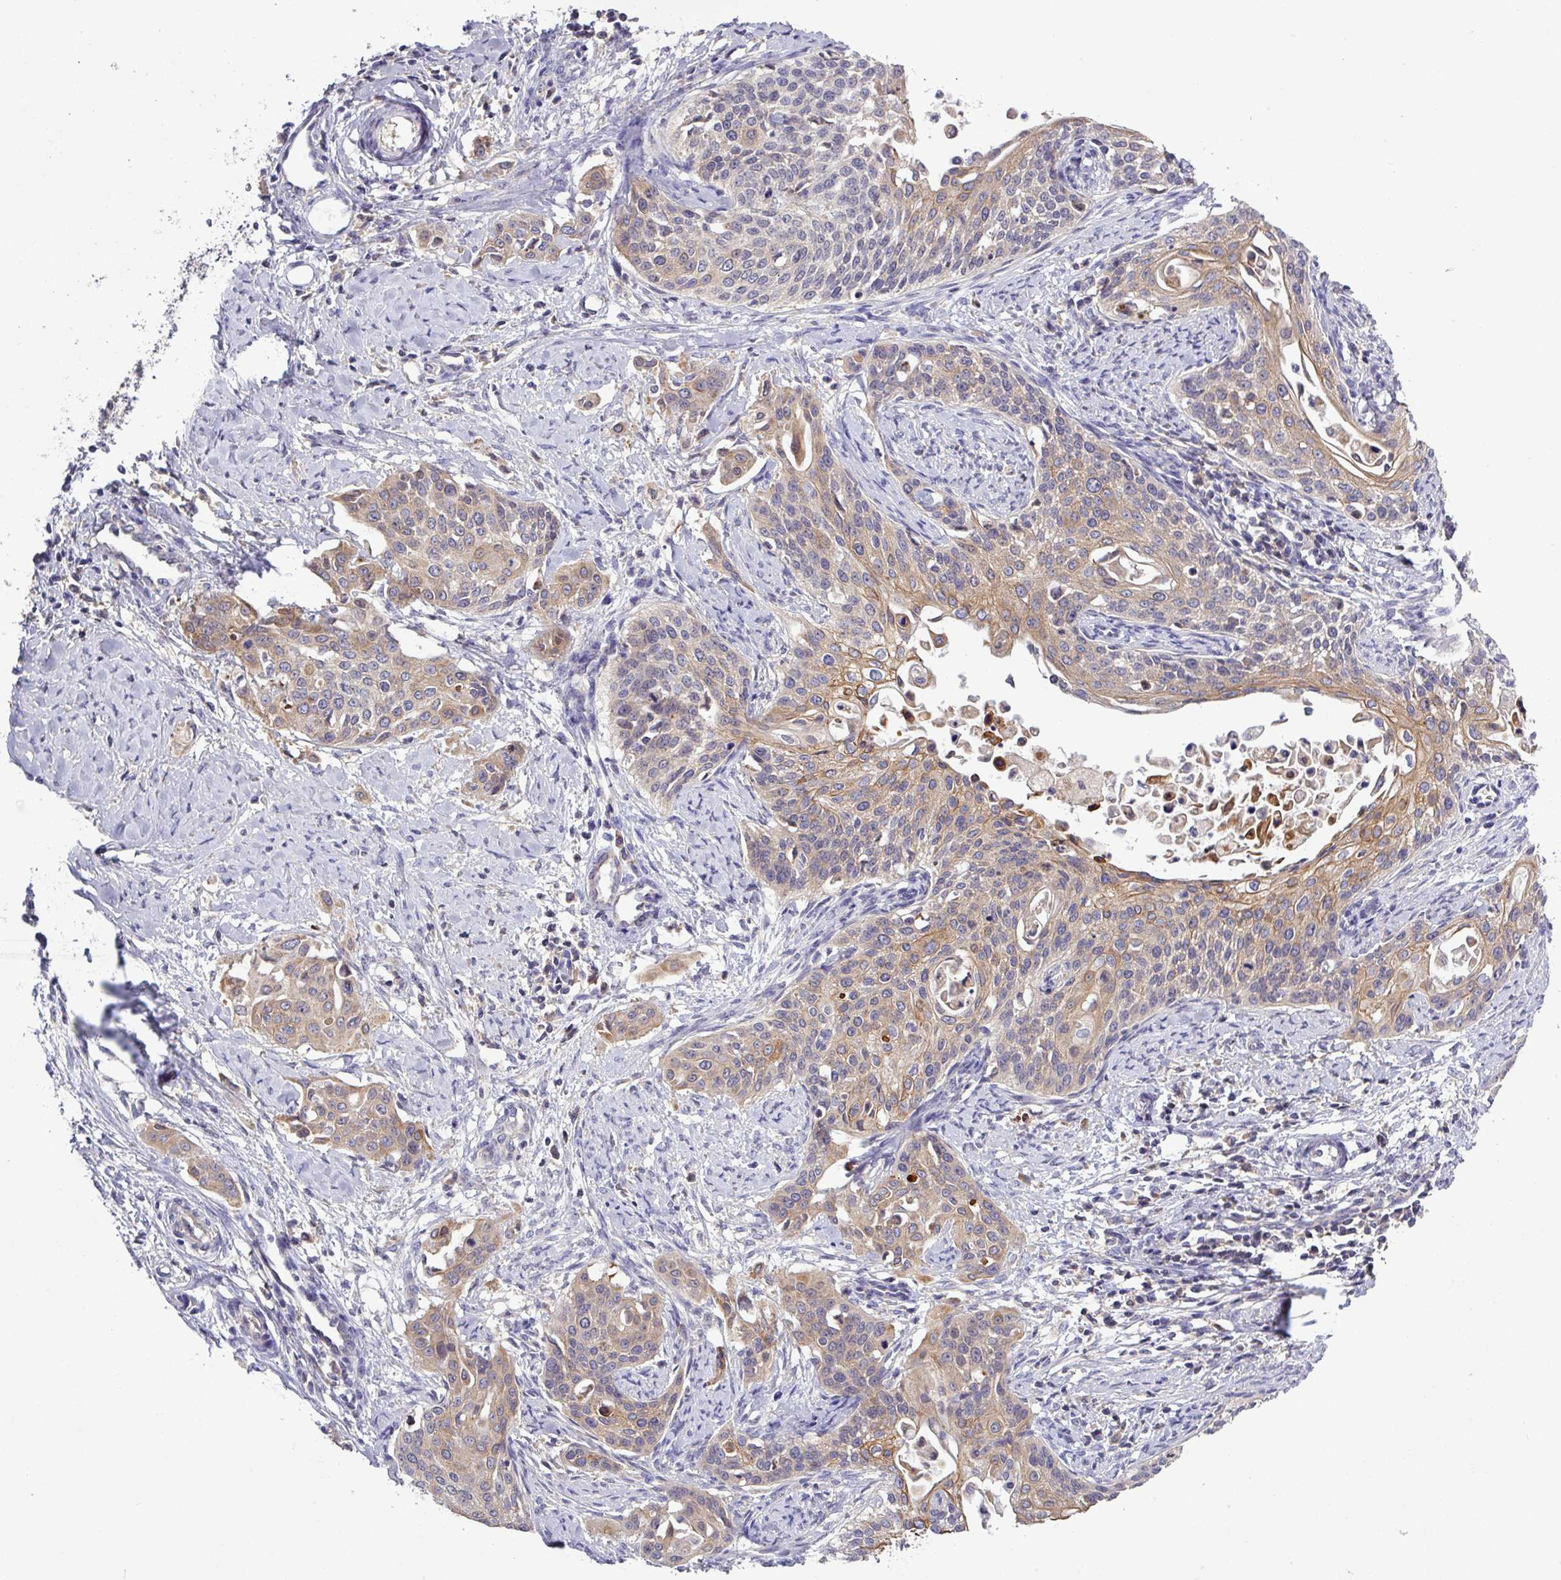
{"staining": {"intensity": "moderate", "quantity": ">75%", "location": "cytoplasmic/membranous"}, "tissue": "cervical cancer", "cell_type": "Tumor cells", "image_type": "cancer", "snomed": [{"axis": "morphology", "description": "Squamous cell carcinoma, NOS"}, {"axis": "topography", "description": "Cervix"}], "caption": "About >75% of tumor cells in squamous cell carcinoma (cervical) reveal moderate cytoplasmic/membranous protein staining as visualized by brown immunohistochemical staining.", "gene": "TMEM62", "patient": {"sex": "female", "age": 44}}